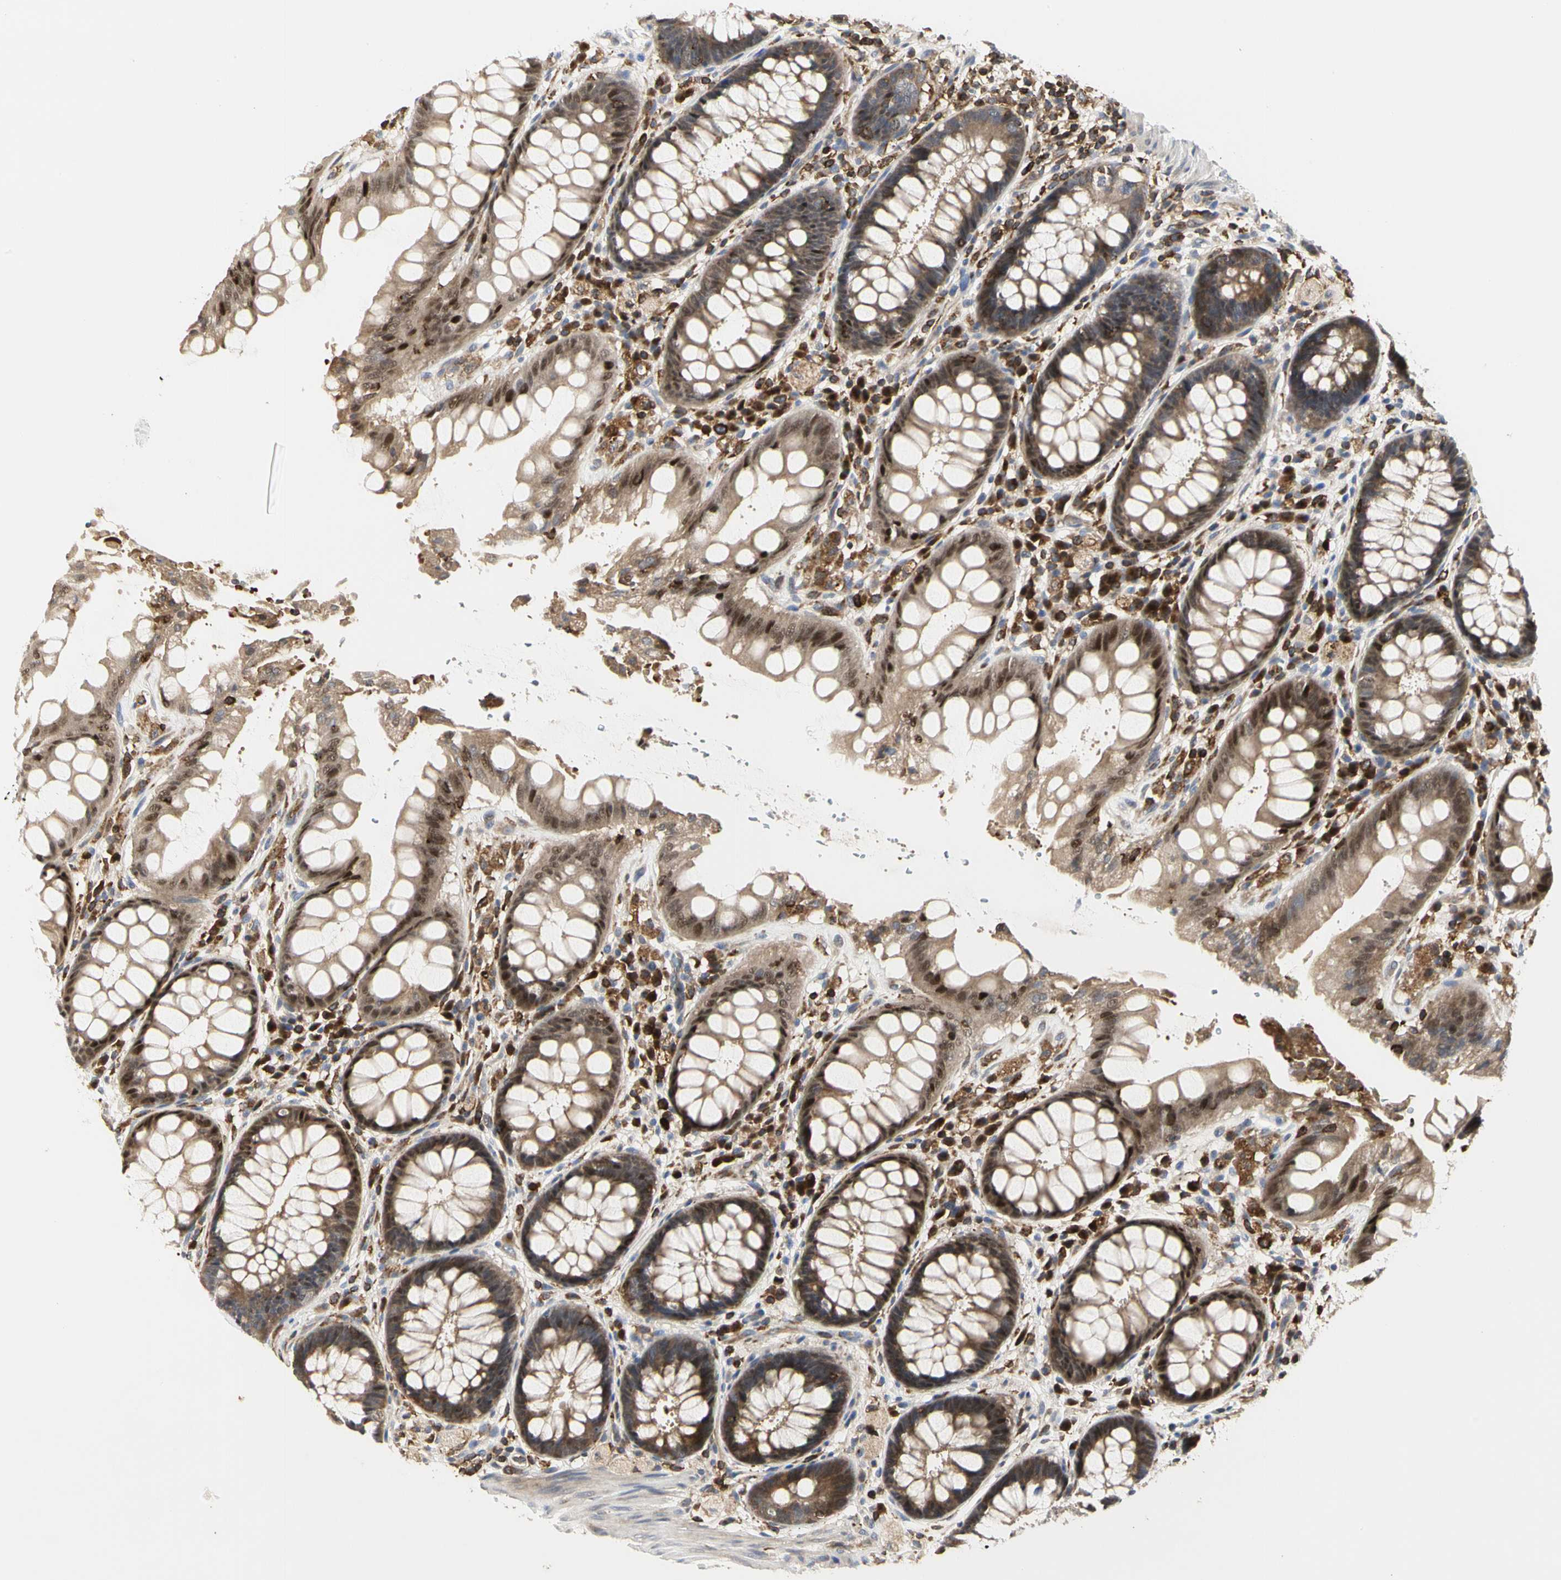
{"staining": {"intensity": "moderate", "quantity": ">75%", "location": "cytoplasmic/membranous,nuclear"}, "tissue": "rectum", "cell_type": "Glandular cells", "image_type": "normal", "snomed": [{"axis": "morphology", "description": "Normal tissue, NOS"}, {"axis": "topography", "description": "Rectum"}], "caption": "An IHC micrograph of unremarkable tissue is shown. Protein staining in brown shows moderate cytoplasmic/membranous,nuclear positivity in rectum within glandular cells.", "gene": "NAPG", "patient": {"sex": "female", "age": 46}}